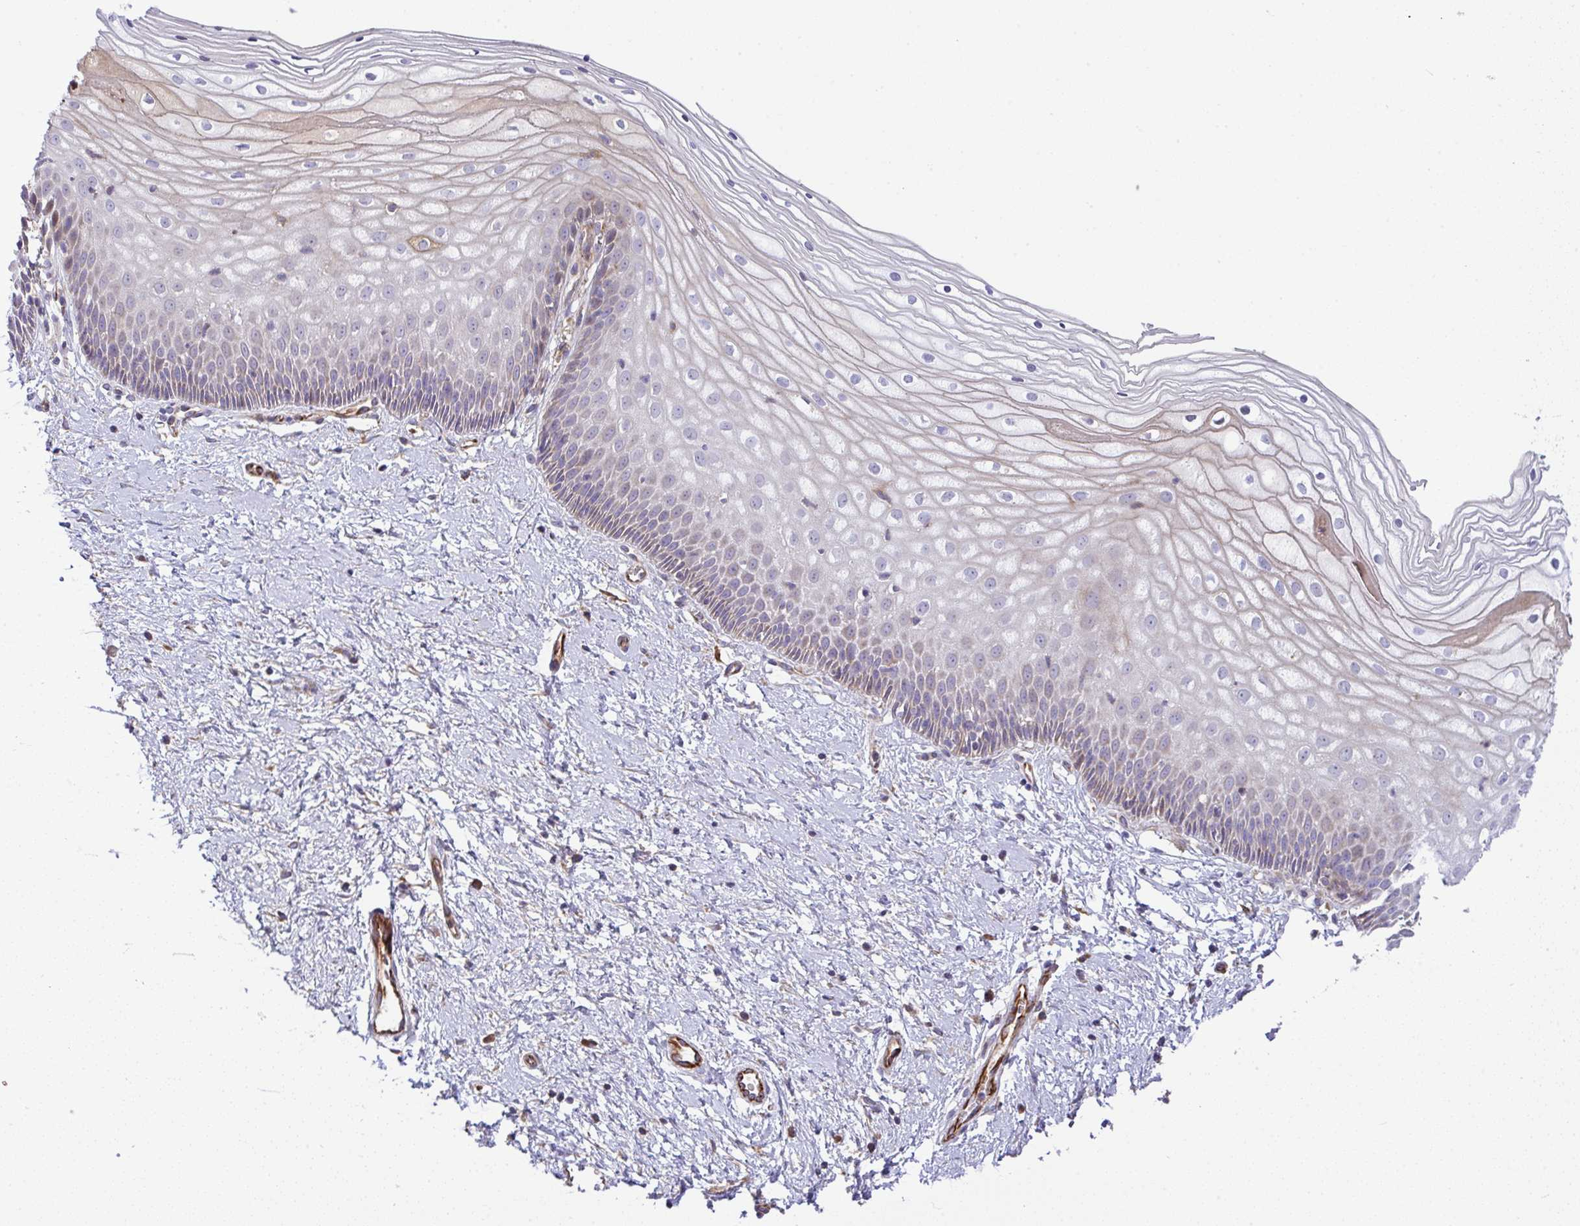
{"staining": {"intensity": "negative", "quantity": "none", "location": "none"}, "tissue": "cervix", "cell_type": "Glandular cells", "image_type": "normal", "snomed": [{"axis": "morphology", "description": "Normal tissue, NOS"}, {"axis": "topography", "description": "Cervix"}], "caption": "The micrograph displays no staining of glandular cells in benign cervix.", "gene": "GRID2", "patient": {"sex": "female", "age": 36}}